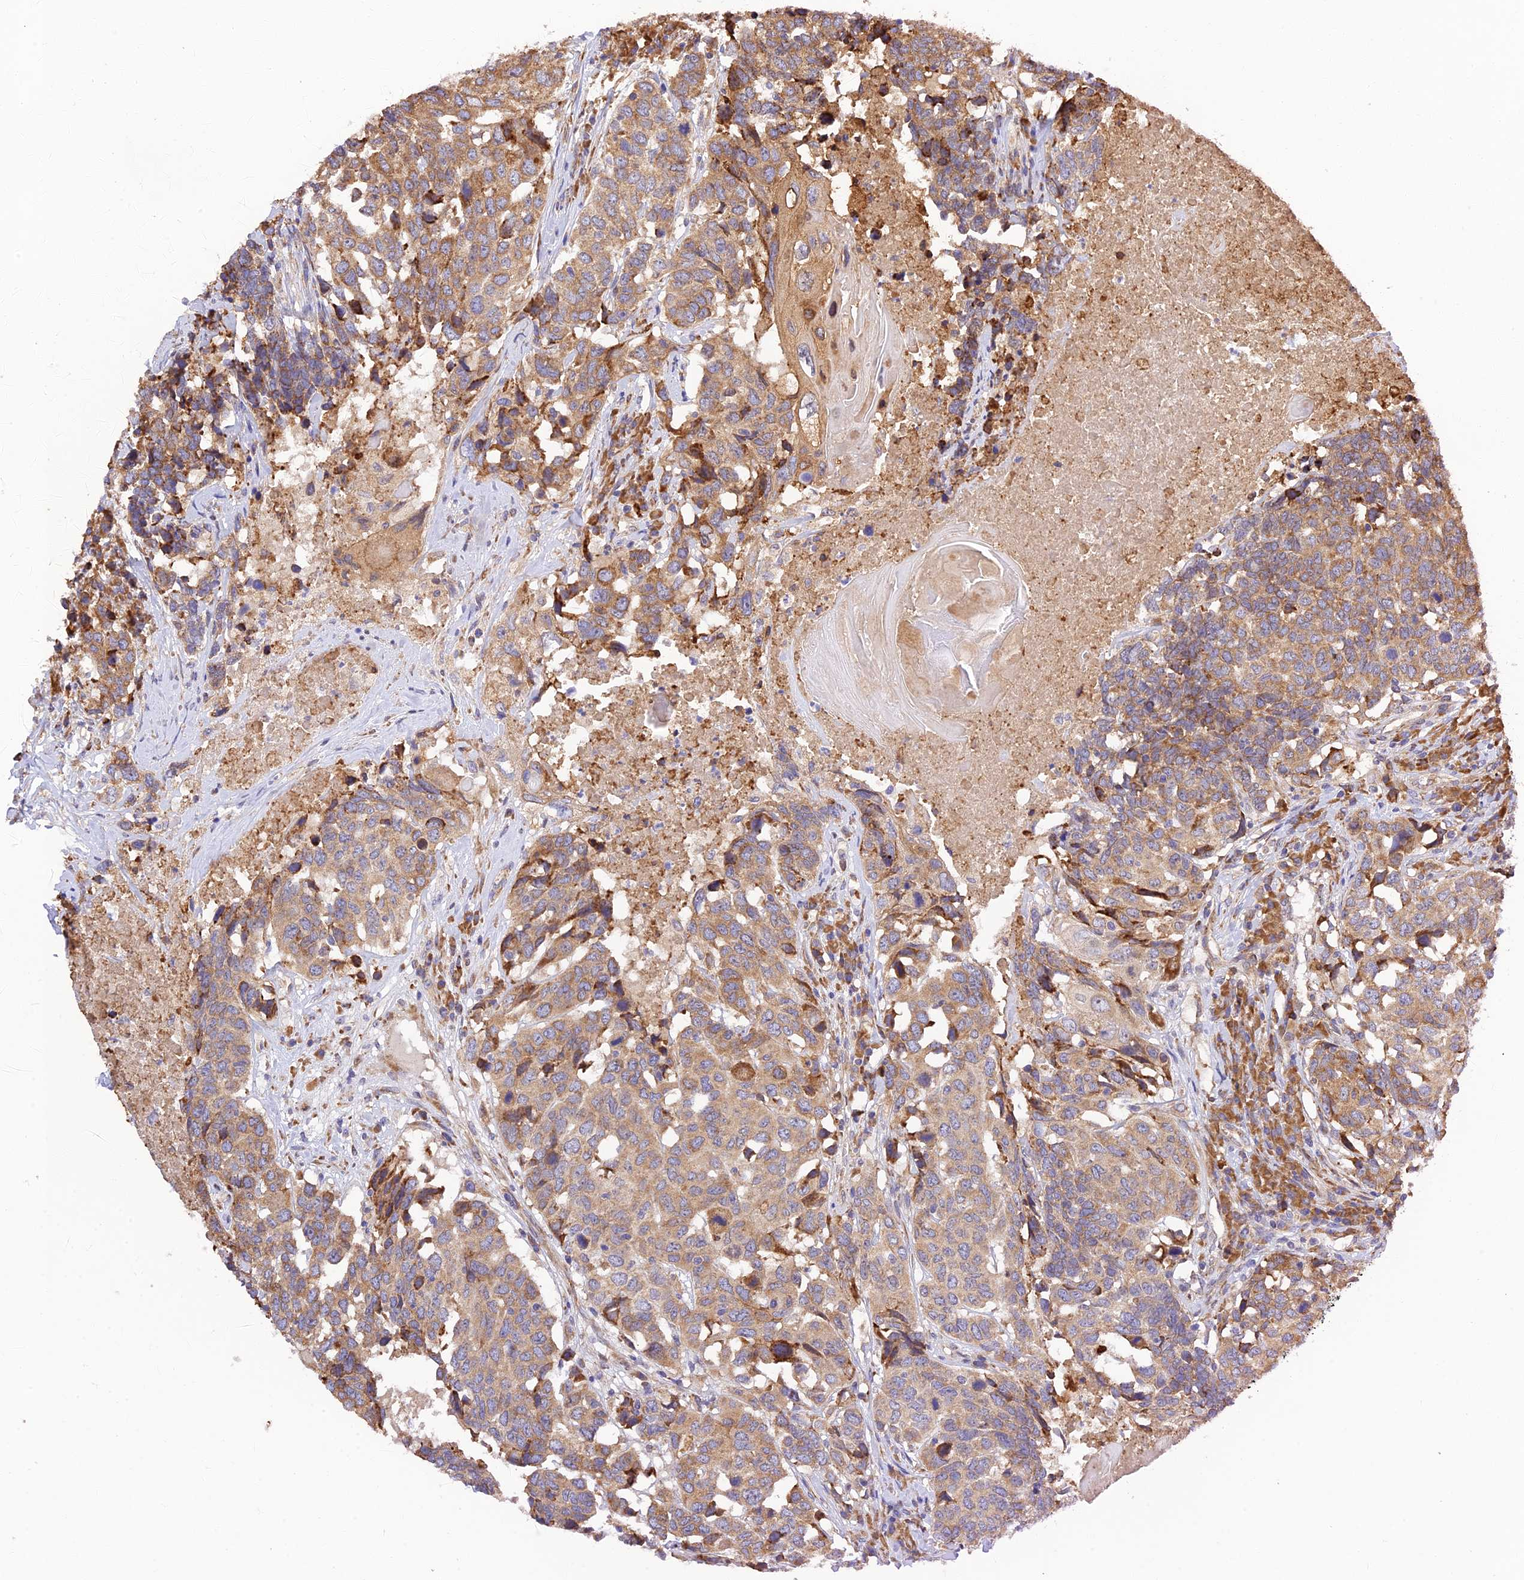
{"staining": {"intensity": "moderate", "quantity": ">75%", "location": "cytoplasmic/membranous"}, "tissue": "head and neck cancer", "cell_type": "Tumor cells", "image_type": "cancer", "snomed": [{"axis": "morphology", "description": "Squamous cell carcinoma, NOS"}, {"axis": "topography", "description": "Head-Neck"}], "caption": "About >75% of tumor cells in human head and neck cancer (squamous cell carcinoma) exhibit moderate cytoplasmic/membranous protein expression as visualized by brown immunohistochemical staining.", "gene": "RPL5", "patient": {"sex": "male", "age": 66}}